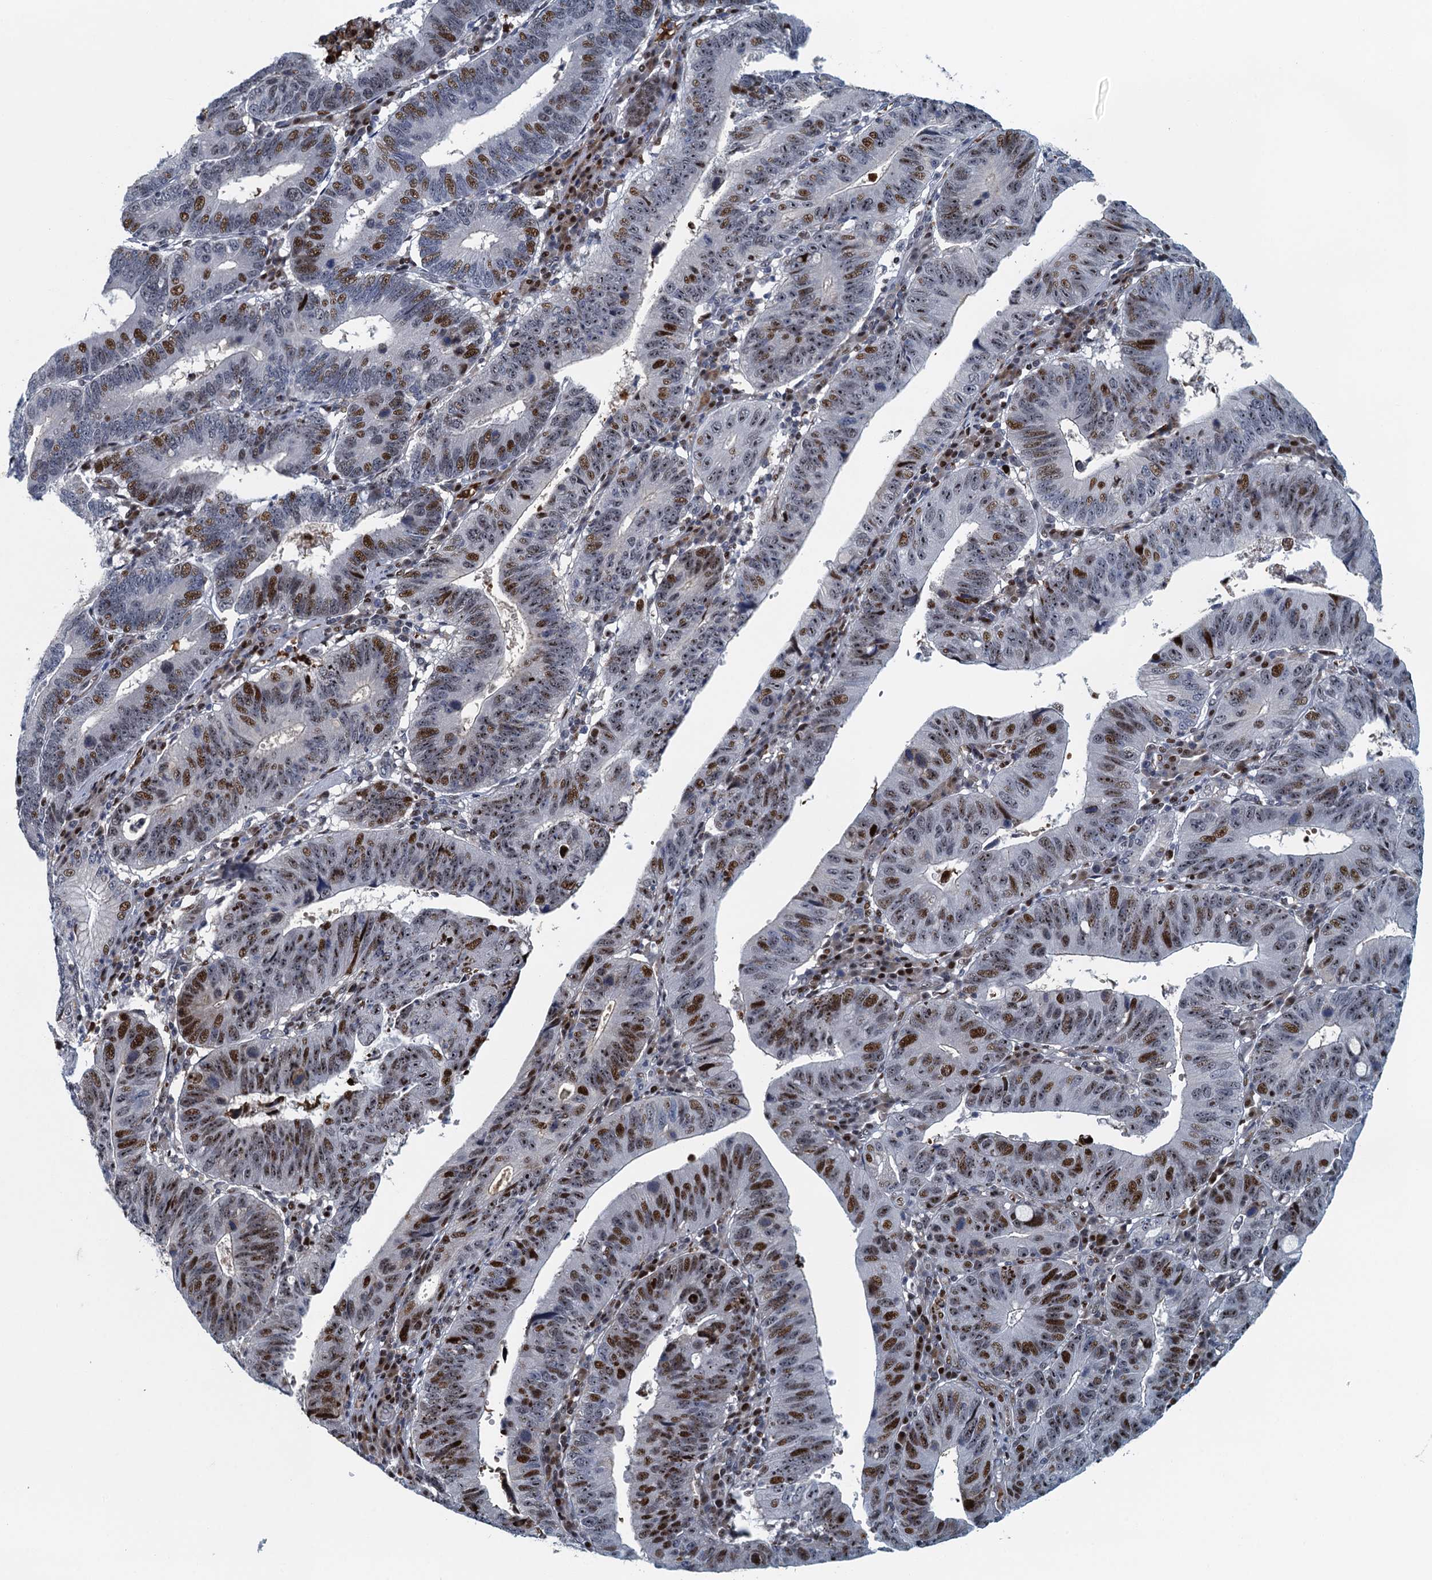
{"staining": {"intensity": "strong", "quantity": "25%-75%", "location": "nuclear"}, "tissue": "stomach cancer", "cell_type": "Tumor cells", "image_type": "cancer", "snomed": [{"axis": "morphology", "description": "Adenocarcinoma, NOS"}, {"axis": "topography", "description": "Stomach"}], "caption": "Brown immunohistochemical staining in human stomach adenocarcinoma displays strong nuclear staining in about 25%-75% of tumor cells.", "gene": "ANKRD13D", "patient": {"sex": "male", "age": 59}}